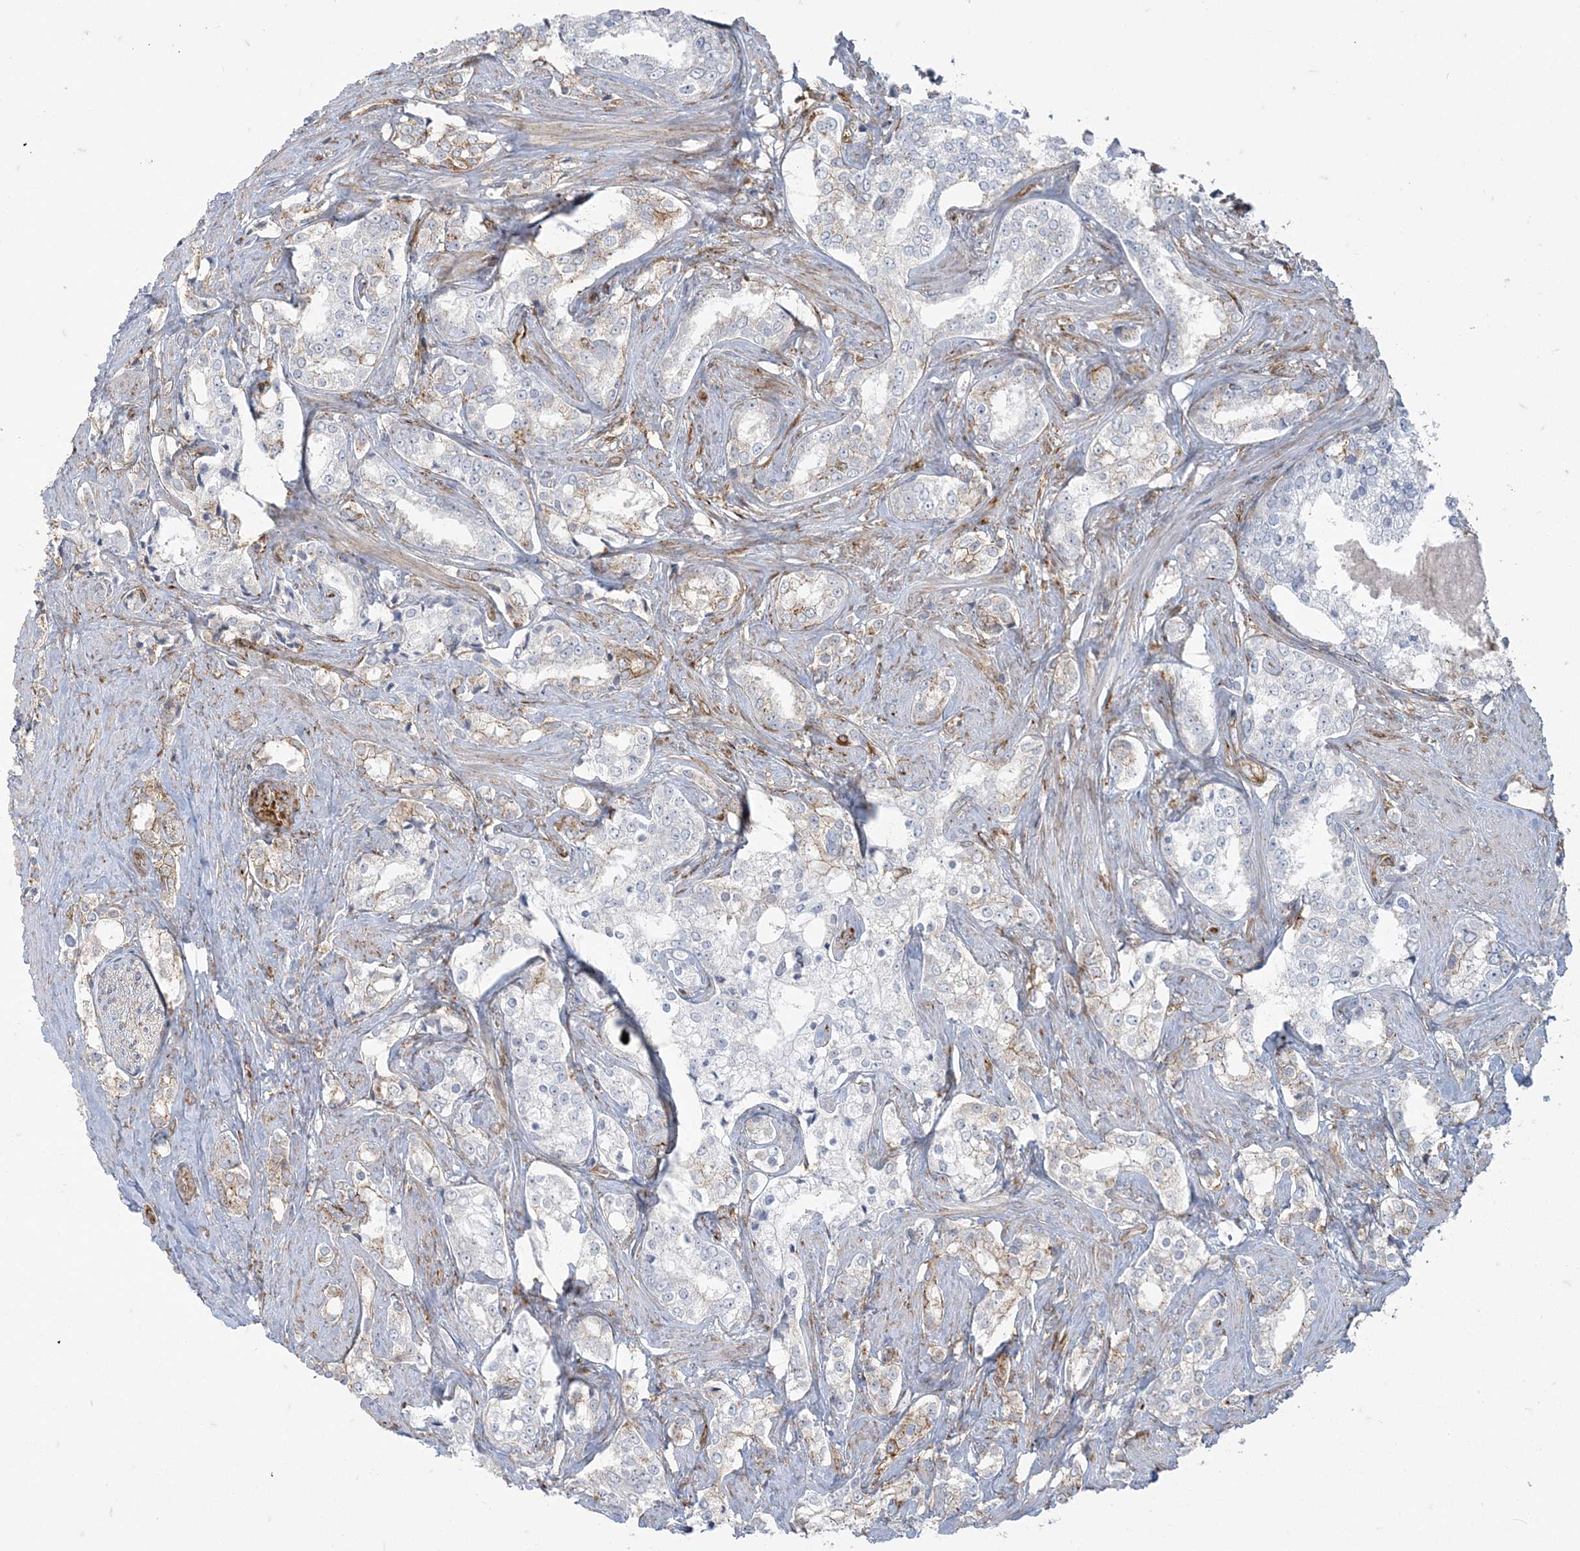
{"staining": {"intensity": "negative", "quantity": "none", "location": "none"}, "tissue": "prostate cancer", "cell_type": "Tumor cells", "image_type": "cancer", "snomed": [{"axis": "morphology", "description": "Adenocarcinoma, High grade"}, {"axis": "topography", "description": "Prostate"}], "caption": "Tumor cells show no significant protein expression in prostate cancer (high-grade adenocarcinoma).", "gene": "DERL3", "patient": {"sex": "male", "age": 66}}